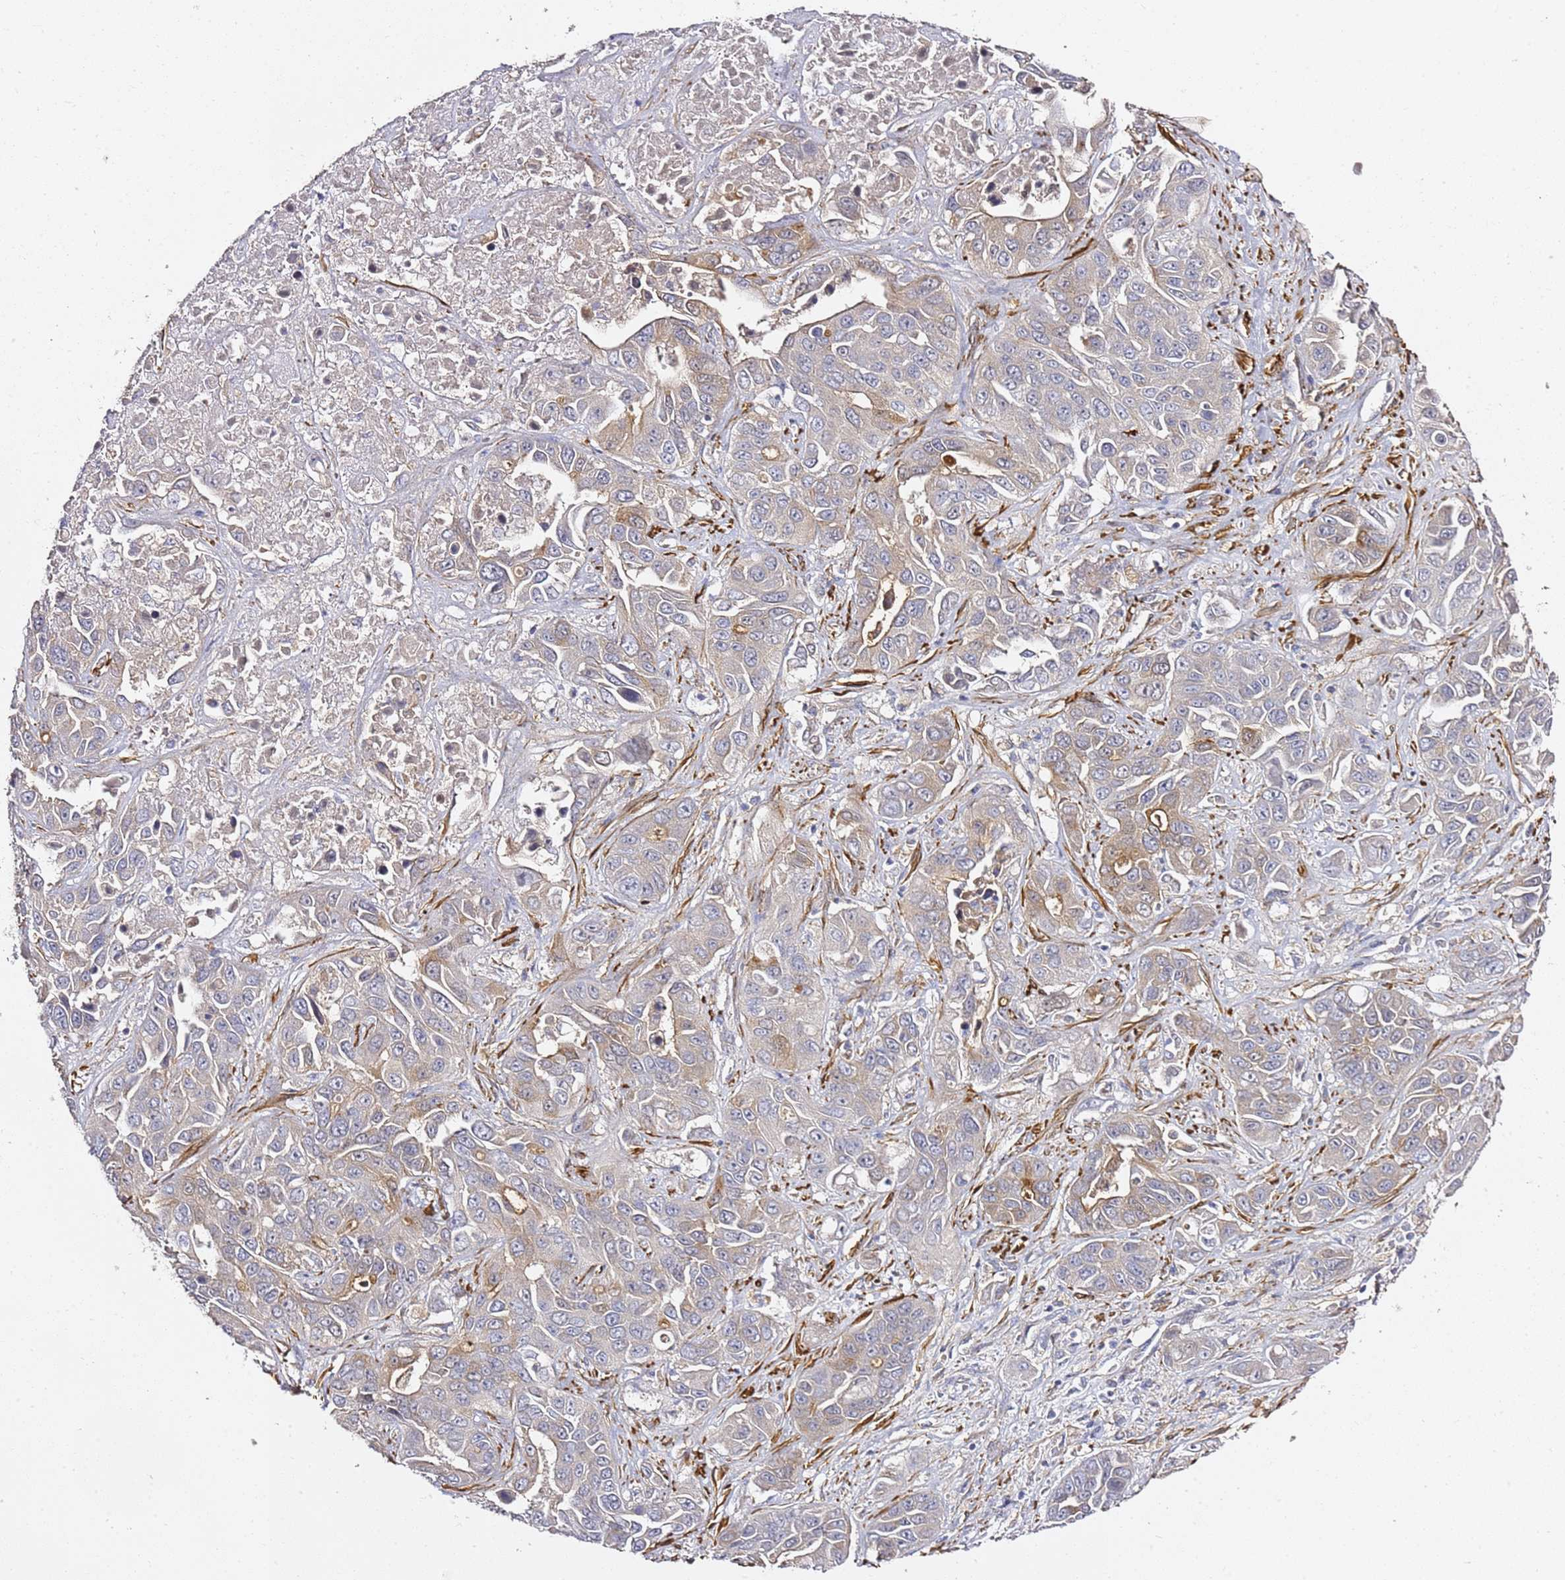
{"staining": {"intensity": "weak", "quantity": "<25%", "location": "cytoplasmic/membranous"}, "tissue": "liver cancer", "cell_type": "Tumor cells", "image_type": "cancer", "snomed": [{"axis": "morphology", "description": "Cholangiocarcinoma"}, {"axis": "topography", "description": "Liver"}], "caption": "The histopathology image exhibits no significant staining in tumor cells of liver cancer (cholangiocarcinoma).", "gene": "EPS8L1", "patient": {"sex": "female", "age": 52}}